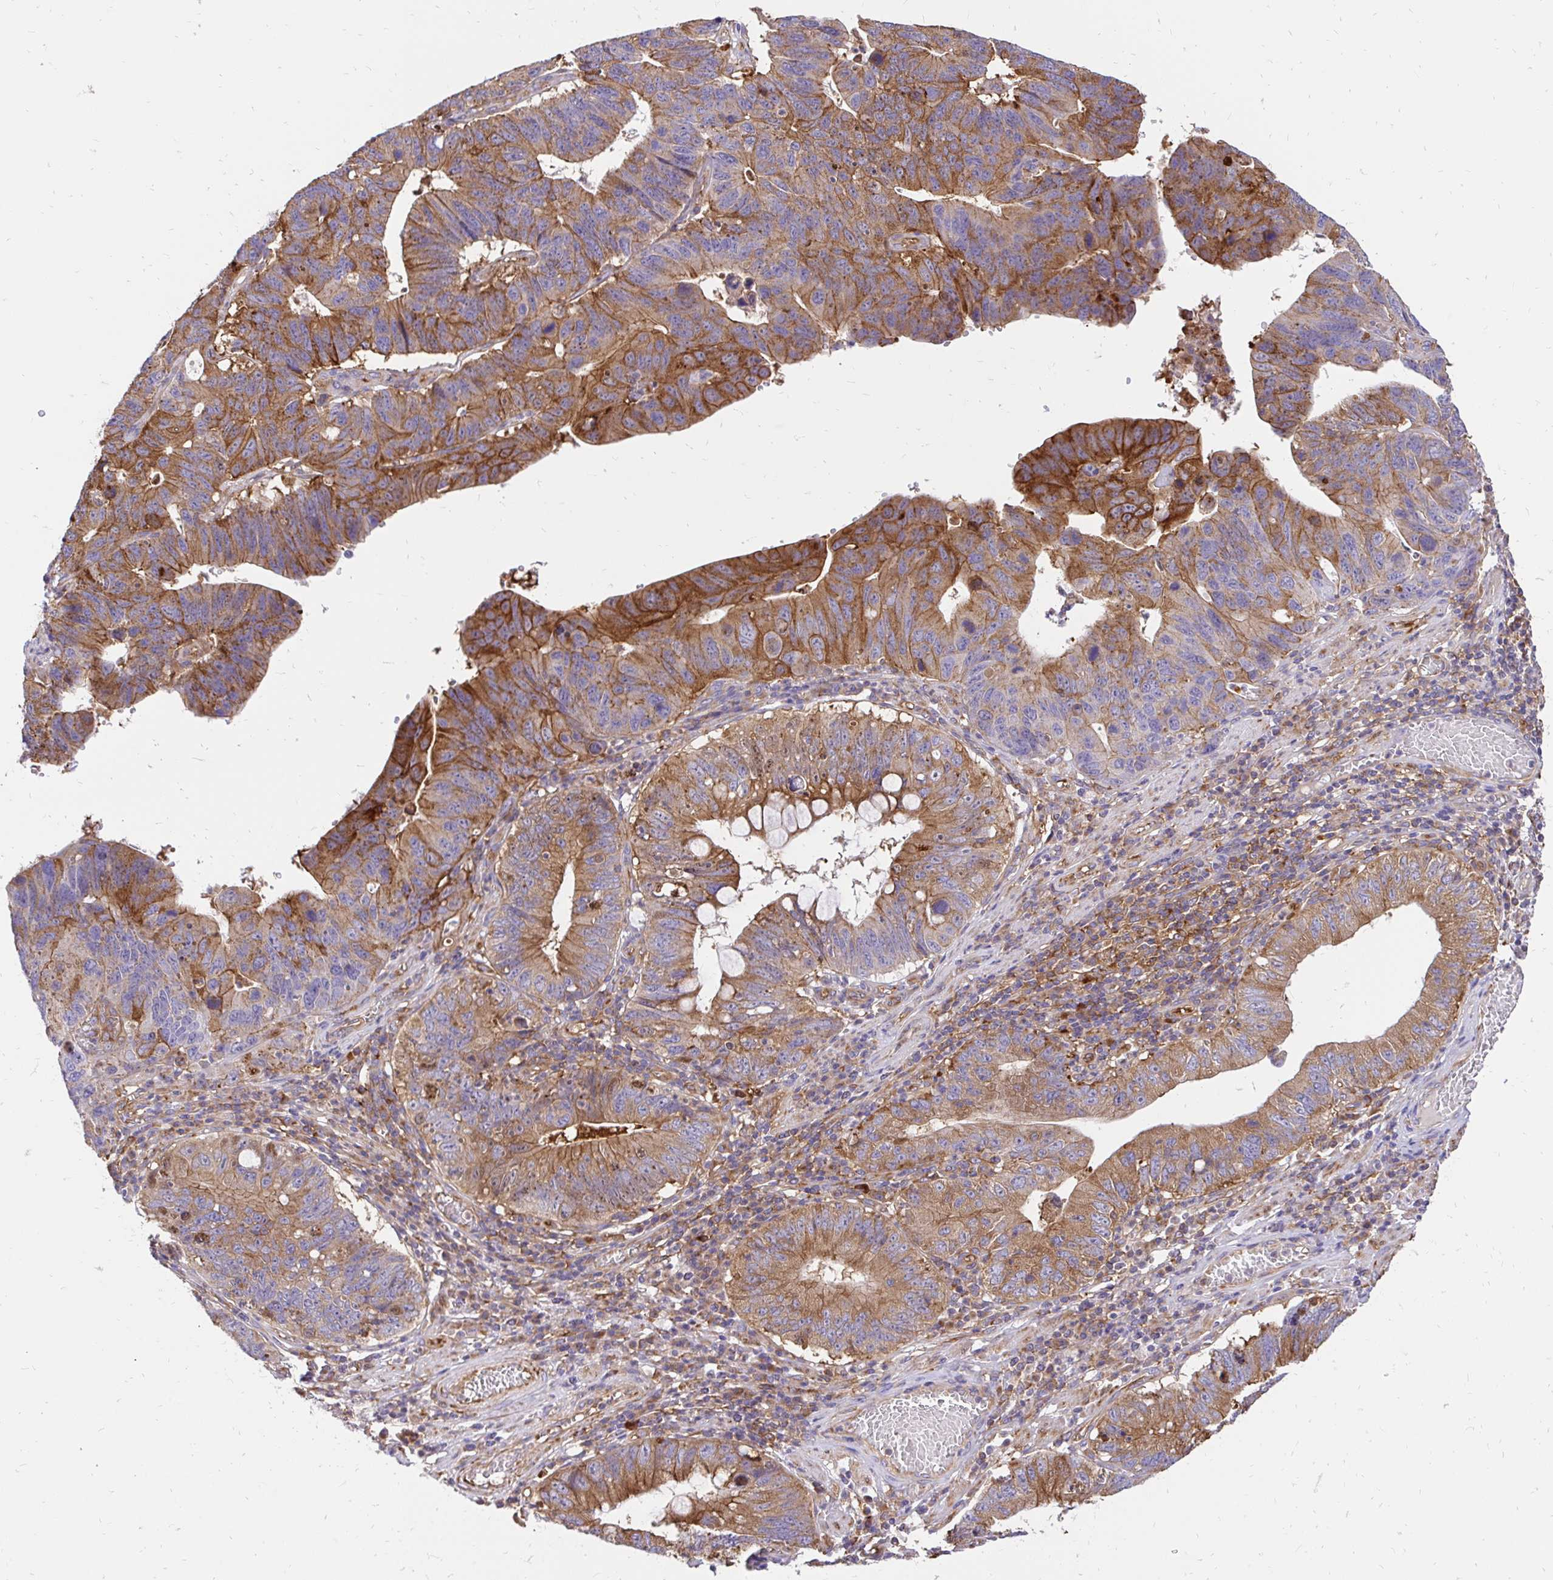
{"staining": {"intensity": "moderate", "quantity": ">75%", "location": "cytoplasmic/membranous"}, "tissue": "stomach cancer", "cell_type": "Tumor cells", "image_type": "cancer", "snomed": [{"axis": "morphology", "description": "Adenocarcinoma, NOS"}, {"axis": "topography", "description": "Stomach"}], "caption": "This image demonstrates stomach adenocarcinoma stained with immunohistochemistry to label a protein in brown. The cytoplasmic/membranous of tumor cells show moderate positivity for the protein. Nuclei are counter-stained blue.", "gene": "ABCB10", "patient": {"sex": "male", "age": 59}}